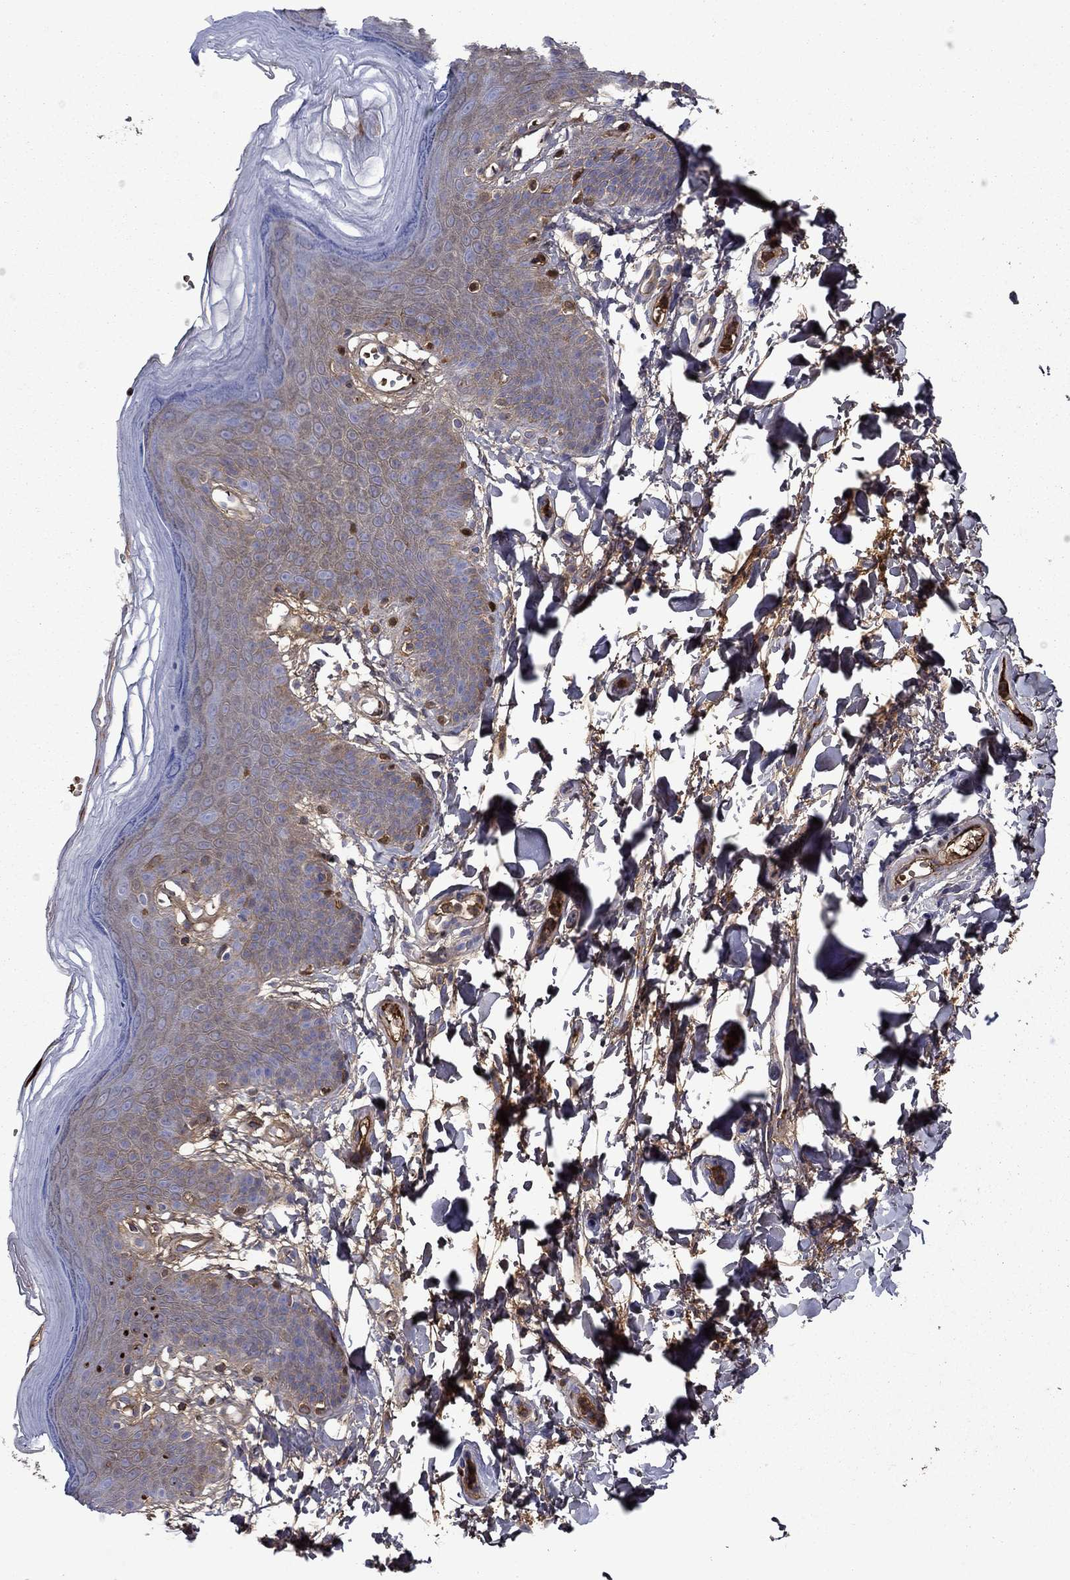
{"staining": {"intensity": "moderate", "quantity": "<25%", "location": "cytoplasmic/membranous"}, "tissue": "skin", "cell_type": "Epidermal cells", "image_type": "normal", "snomed": [{"axis": "morphology", "description": "Normal tissue, NOS"}, {"axis": "topography", "description": "Anal"}], "caption": "The histopathology image displays immunohistochemical staining of normal skin. There is moderate cytoplasmic/membranous staining is present in approximately <25% of epidermal cells.", "gene": "HPX", "patient": {"sex": "male", "age": 53}}